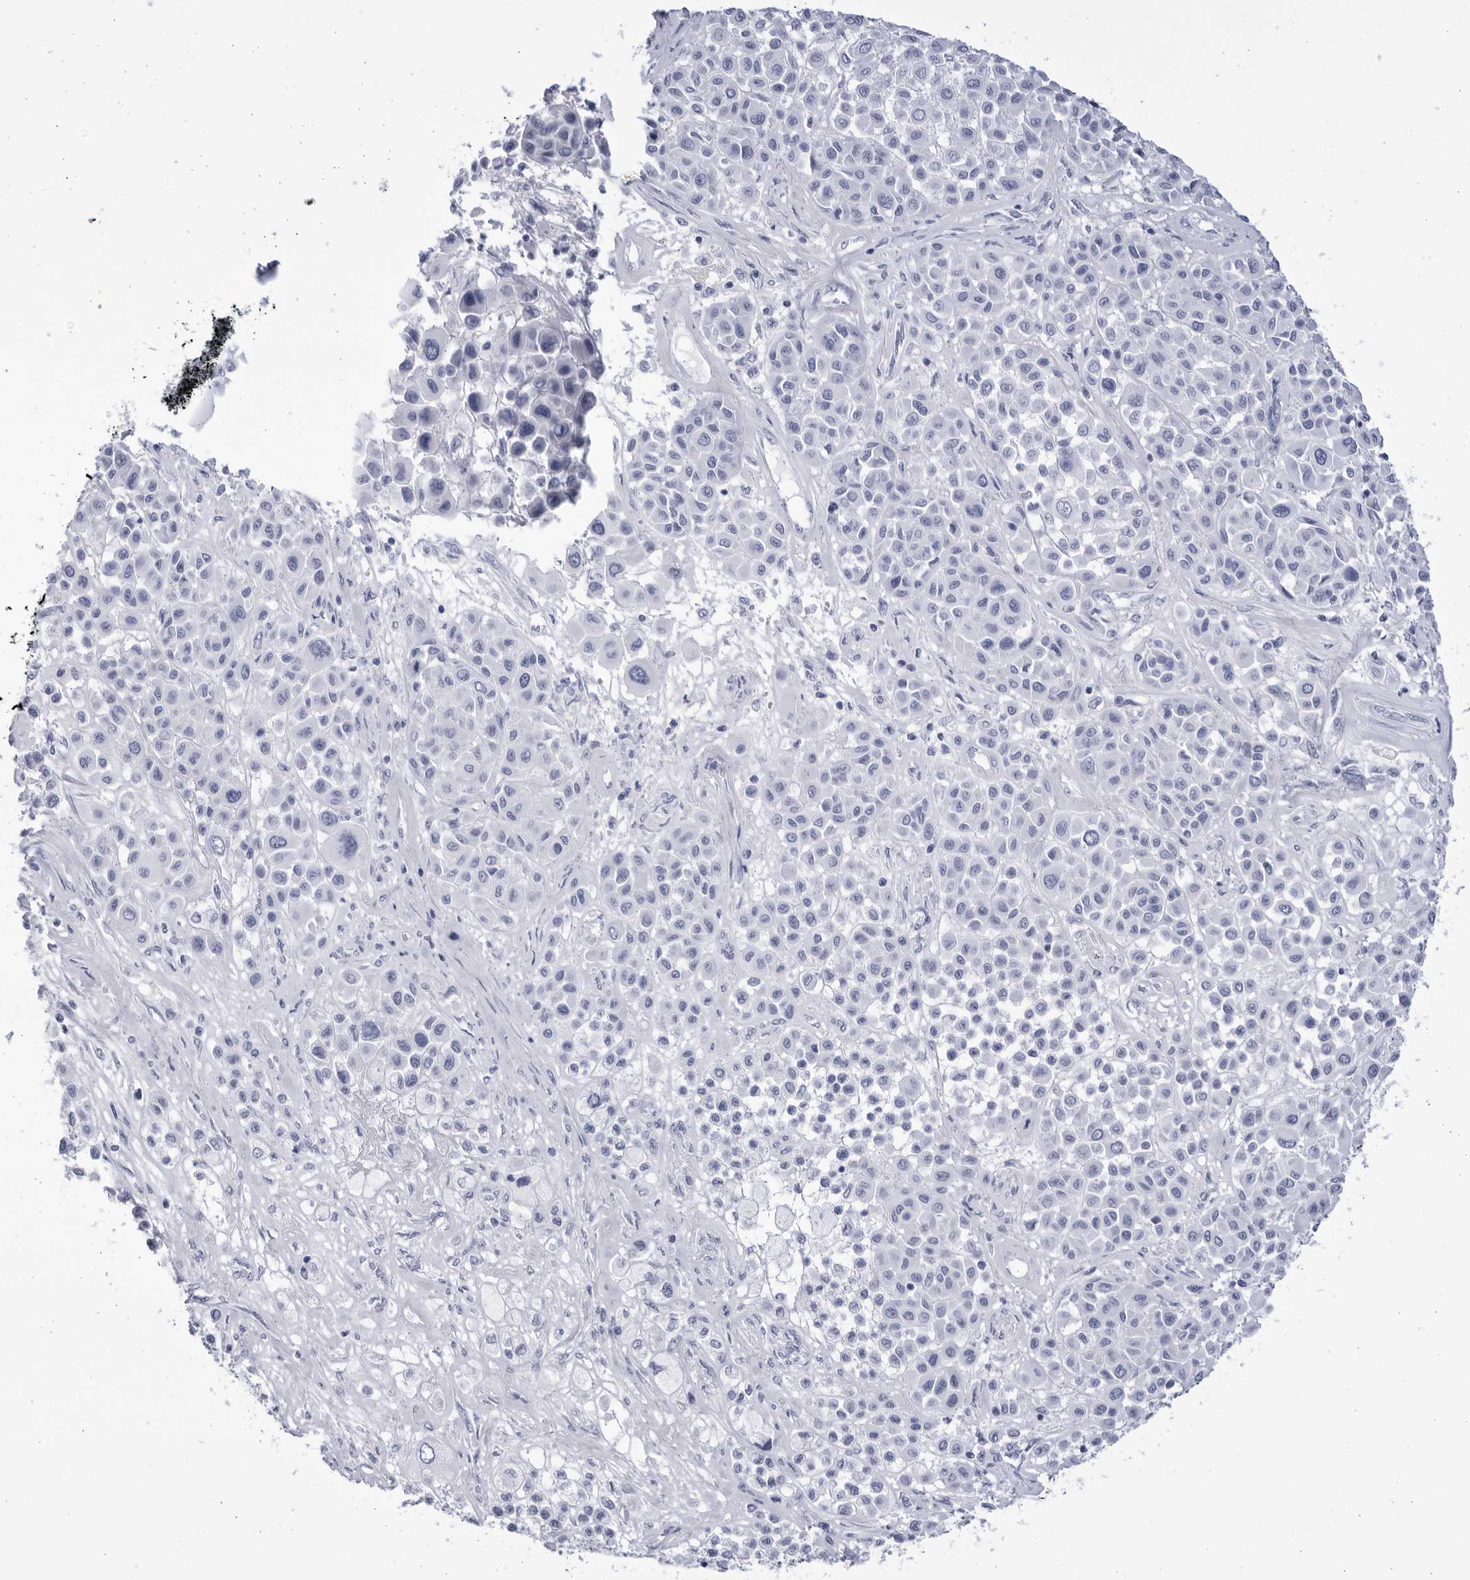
{"staining": {"intensity": "negative", "quantity": "none", "location": "none"}, "tissue": "melanoma", "cell_type": "Tumor cells", "image_type": "cancer", "snomed": [{"axis": "morphology", "description": "Malignant melanoma, Metastatic site"}, {"axis": "topography", "description": "Soft tissue"}], "caption": "IHC micrograph of human malignant melanoma (metastatic site) stained for a protein (brown), which shows no positivity in tumor cells.", "gene": "CCDC181", "patient": {"sex": "male", "age": 41}}